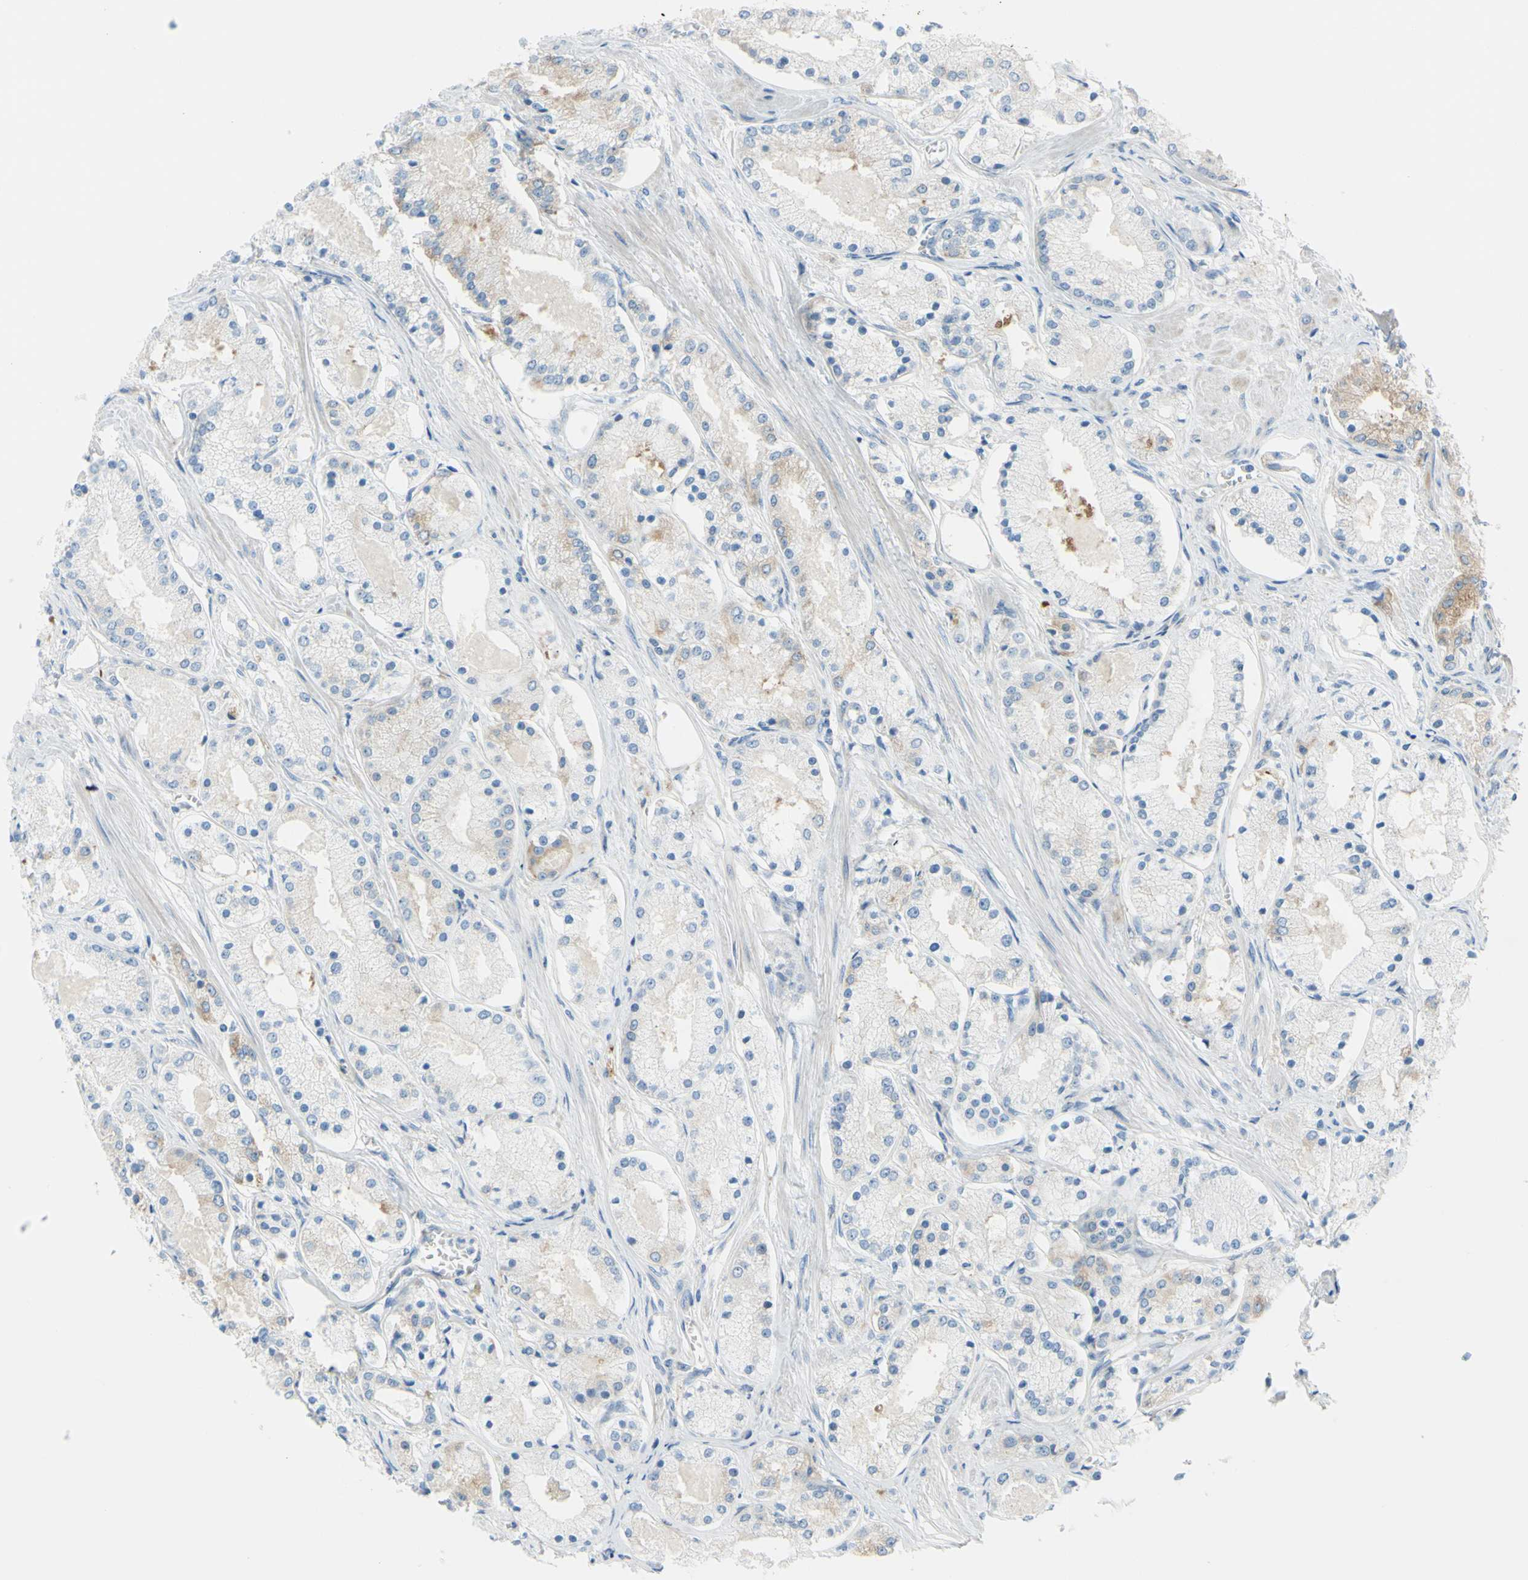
{"staining": {"intensity": "weak", "quantity": "<25%", "location": "cytoplasmic/membranous"}, "tissue": "prostate cancer", "cell_type": "Tumor cells", "image_type": "cancer", "snomed": [{"axis": "morphology", "description": "Adenocarcinoma, High grade"}, {"axis": "topography", "description": "Prostate"}], "caption": "Immunohistochemistry (IHC) photomicrograph of neoplastic tissue: prostate cancer stained with DAB exhibits no significant protein expression in tumor cells.", "gene": "FRMD4B", "patient": {"sex": "male", "age": 66}}